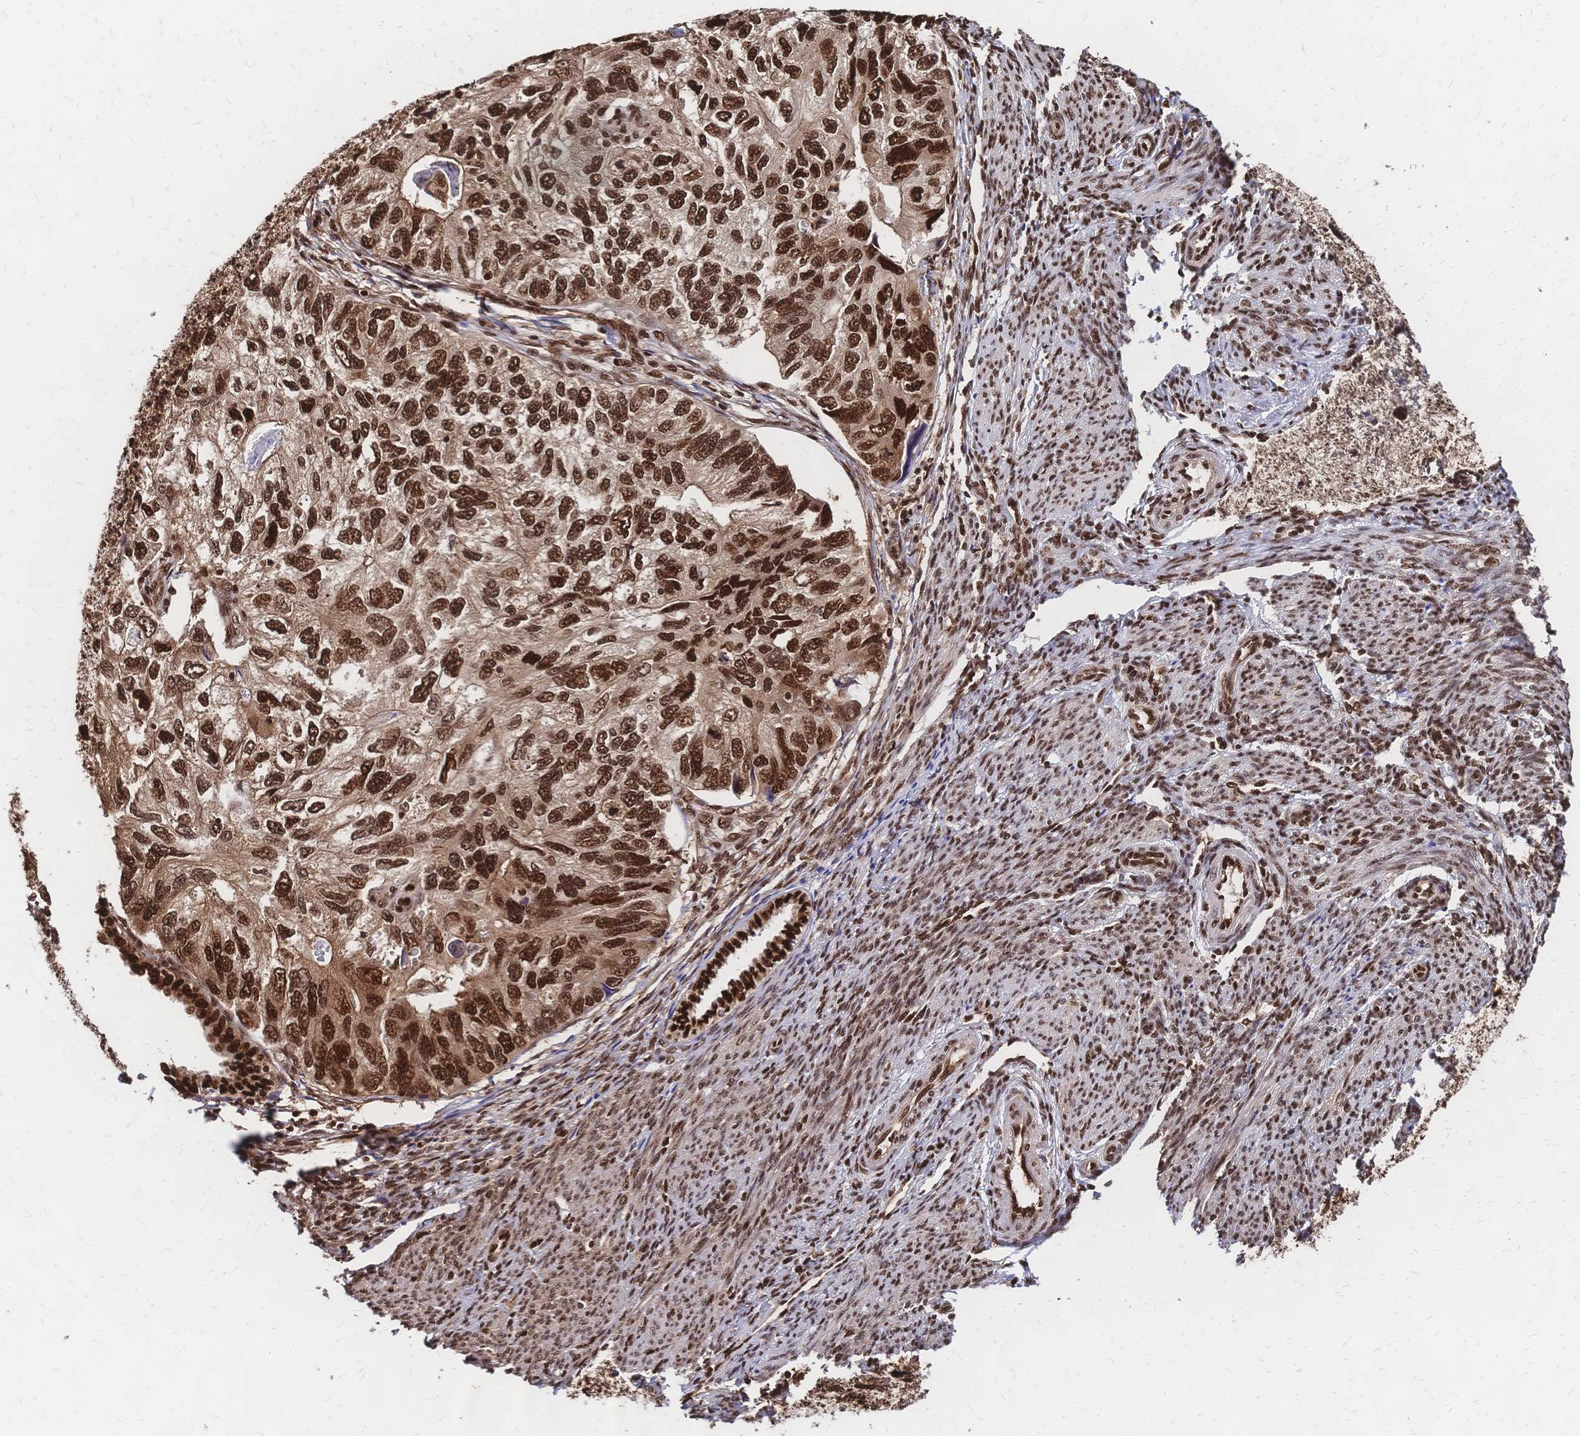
{"staining": {"intensity": "strong", "quantity": ">75%", "location": "nuclear"}, "tissue": "endometrial cancer", "cell_type": "Tumor cells", "image_type": "cancer", "snomed": [{"axis": "morphology", "description": "Carcinoma, NOS"}, {"axis": "topography", "description": "Uterus"}], "caption": "The histopathology image demonstrates immunohistochemical staining of carcinoma (endometrial). There is strong nuclear staining is present in about >75% of tumor cells.", "gene": "HDGF", "patient": {"sex": "female", "age": 76}}